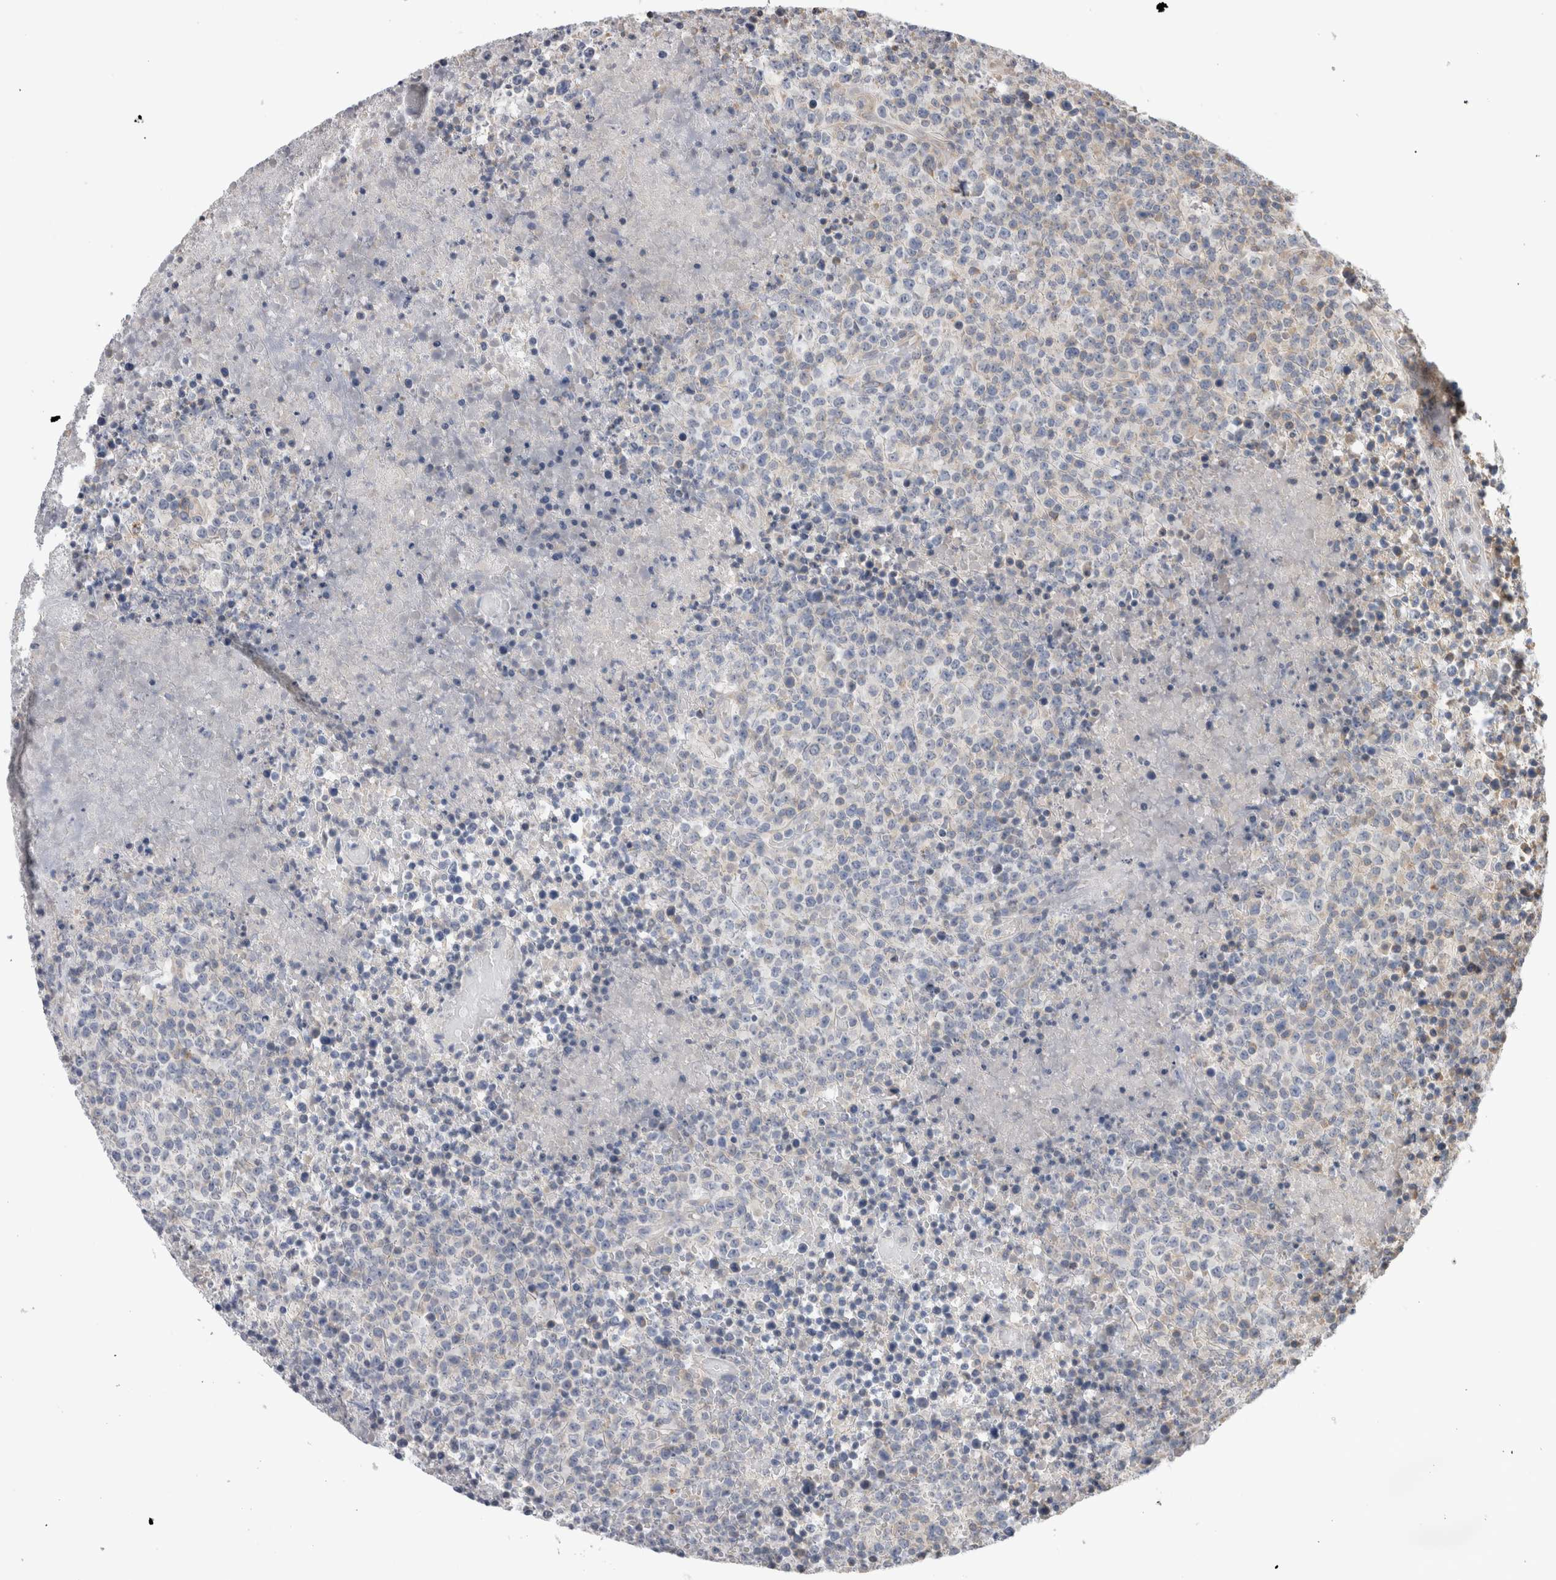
{"staining": {"intensity": "negative", "quantity": "none", "location": "none"}, "tissue": "lymphoma", "cell_type": "Tumor cells", "image_type": "cancer", "snomed": [{"axis": "morphology", "description": "Malignant lymphoma, non-Hodgkin's type, High grade"}, {"axis": "topography", "description": "Lymph node"}], "caption": "Human lymphoma stained for a protein using IHC reveals no staining in tumor cells.", "gene": "SMAP2", "patient": {"sex": "male", "age": 13}}